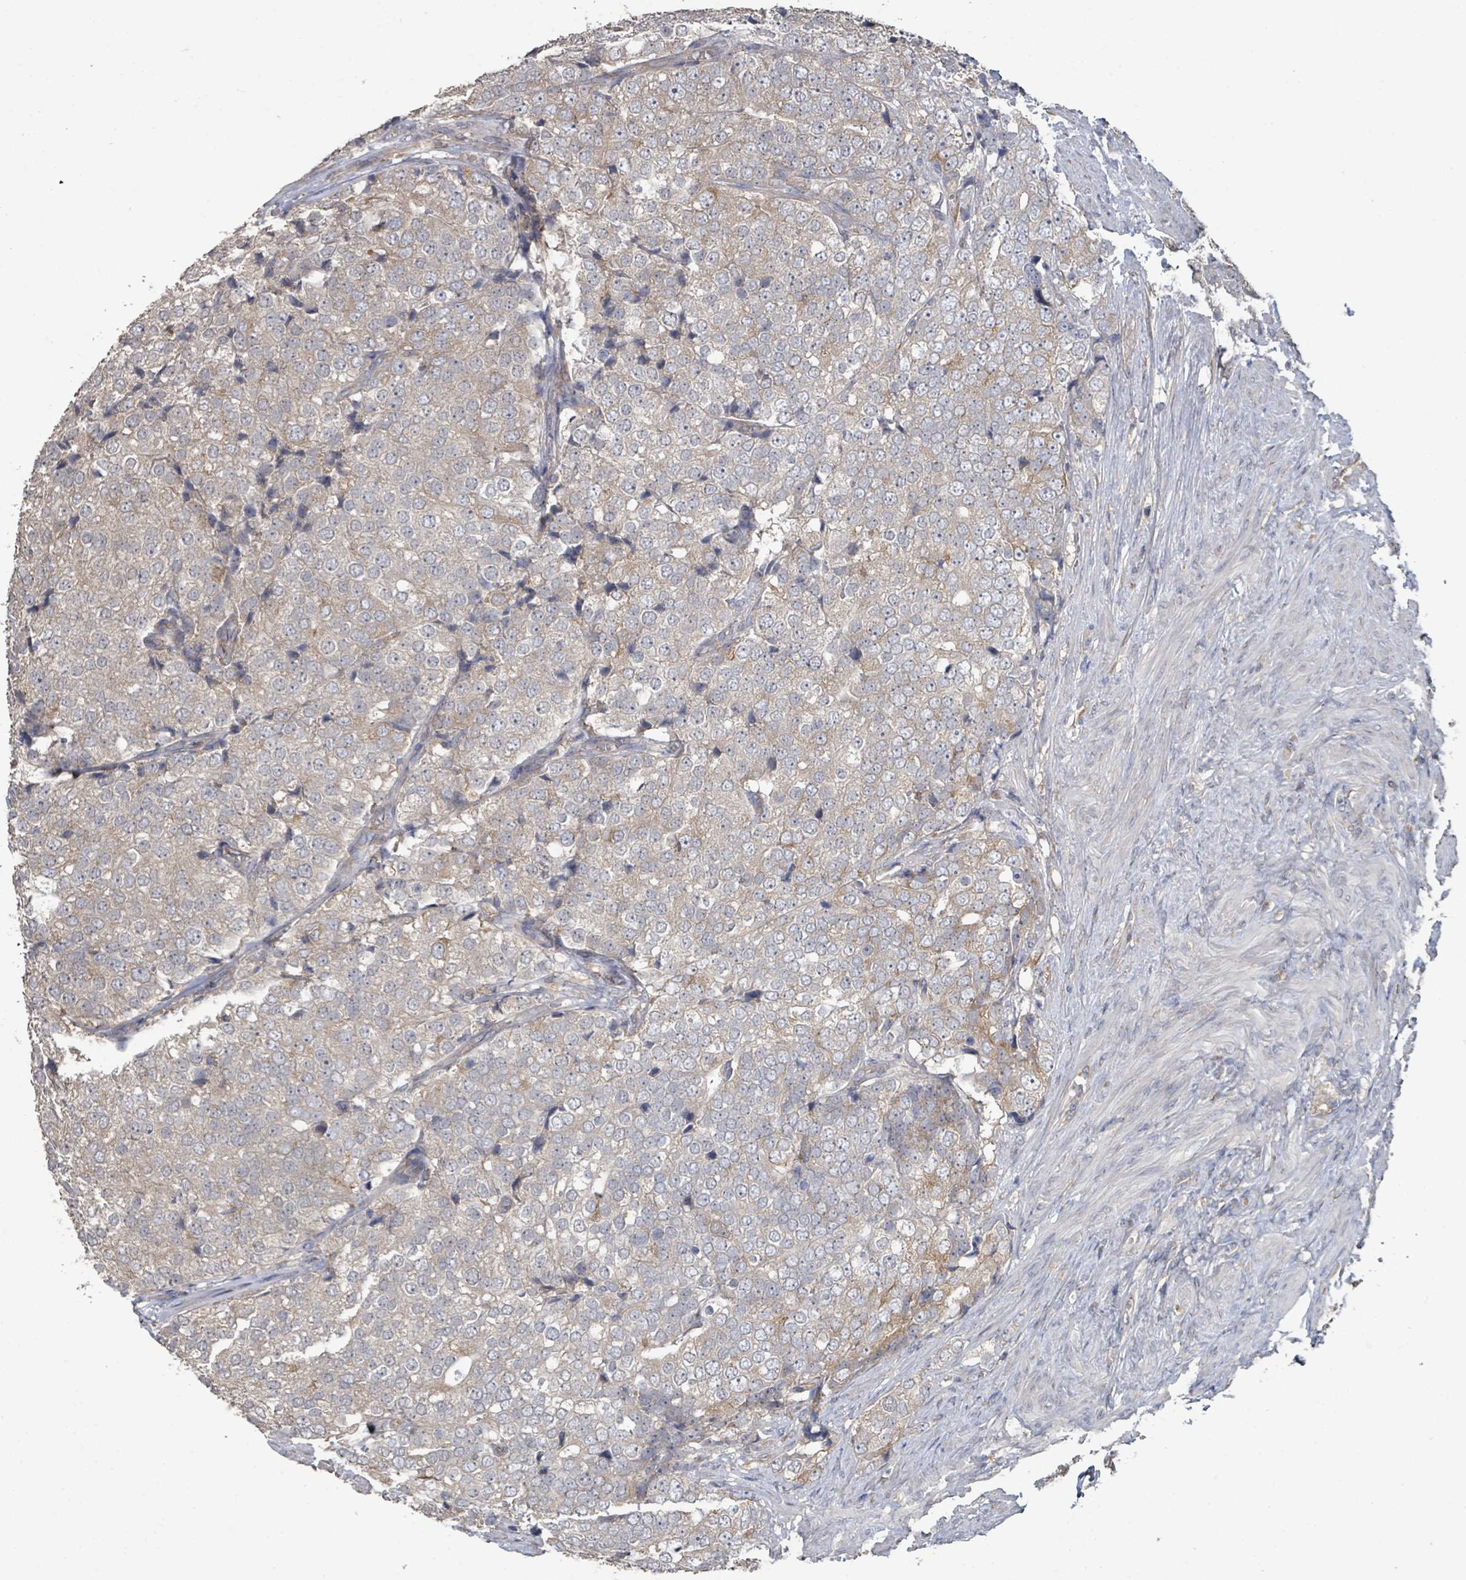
{"staining": {"intensity": "moderate", "quantity": "25%-75%", "location": "cytoplasmic/membranous"}, "tissue": "prostate cancer", "cell_type": "Tumor cells", "image_type": "cancer", "snomed": [{"axis": "morphology", "description": "Adenocarcinoma, High grade"}, {"axis": "topography", "description": "Prostate"}], "caption": "A brown stain shows moderate cytoplasmic/membranous expression of a protein in prostate cancer (high-grade adenocarcinoma) tumor cells.", "gene": "SLC9A7", "patient": {"sex": "male", "age": 49}}